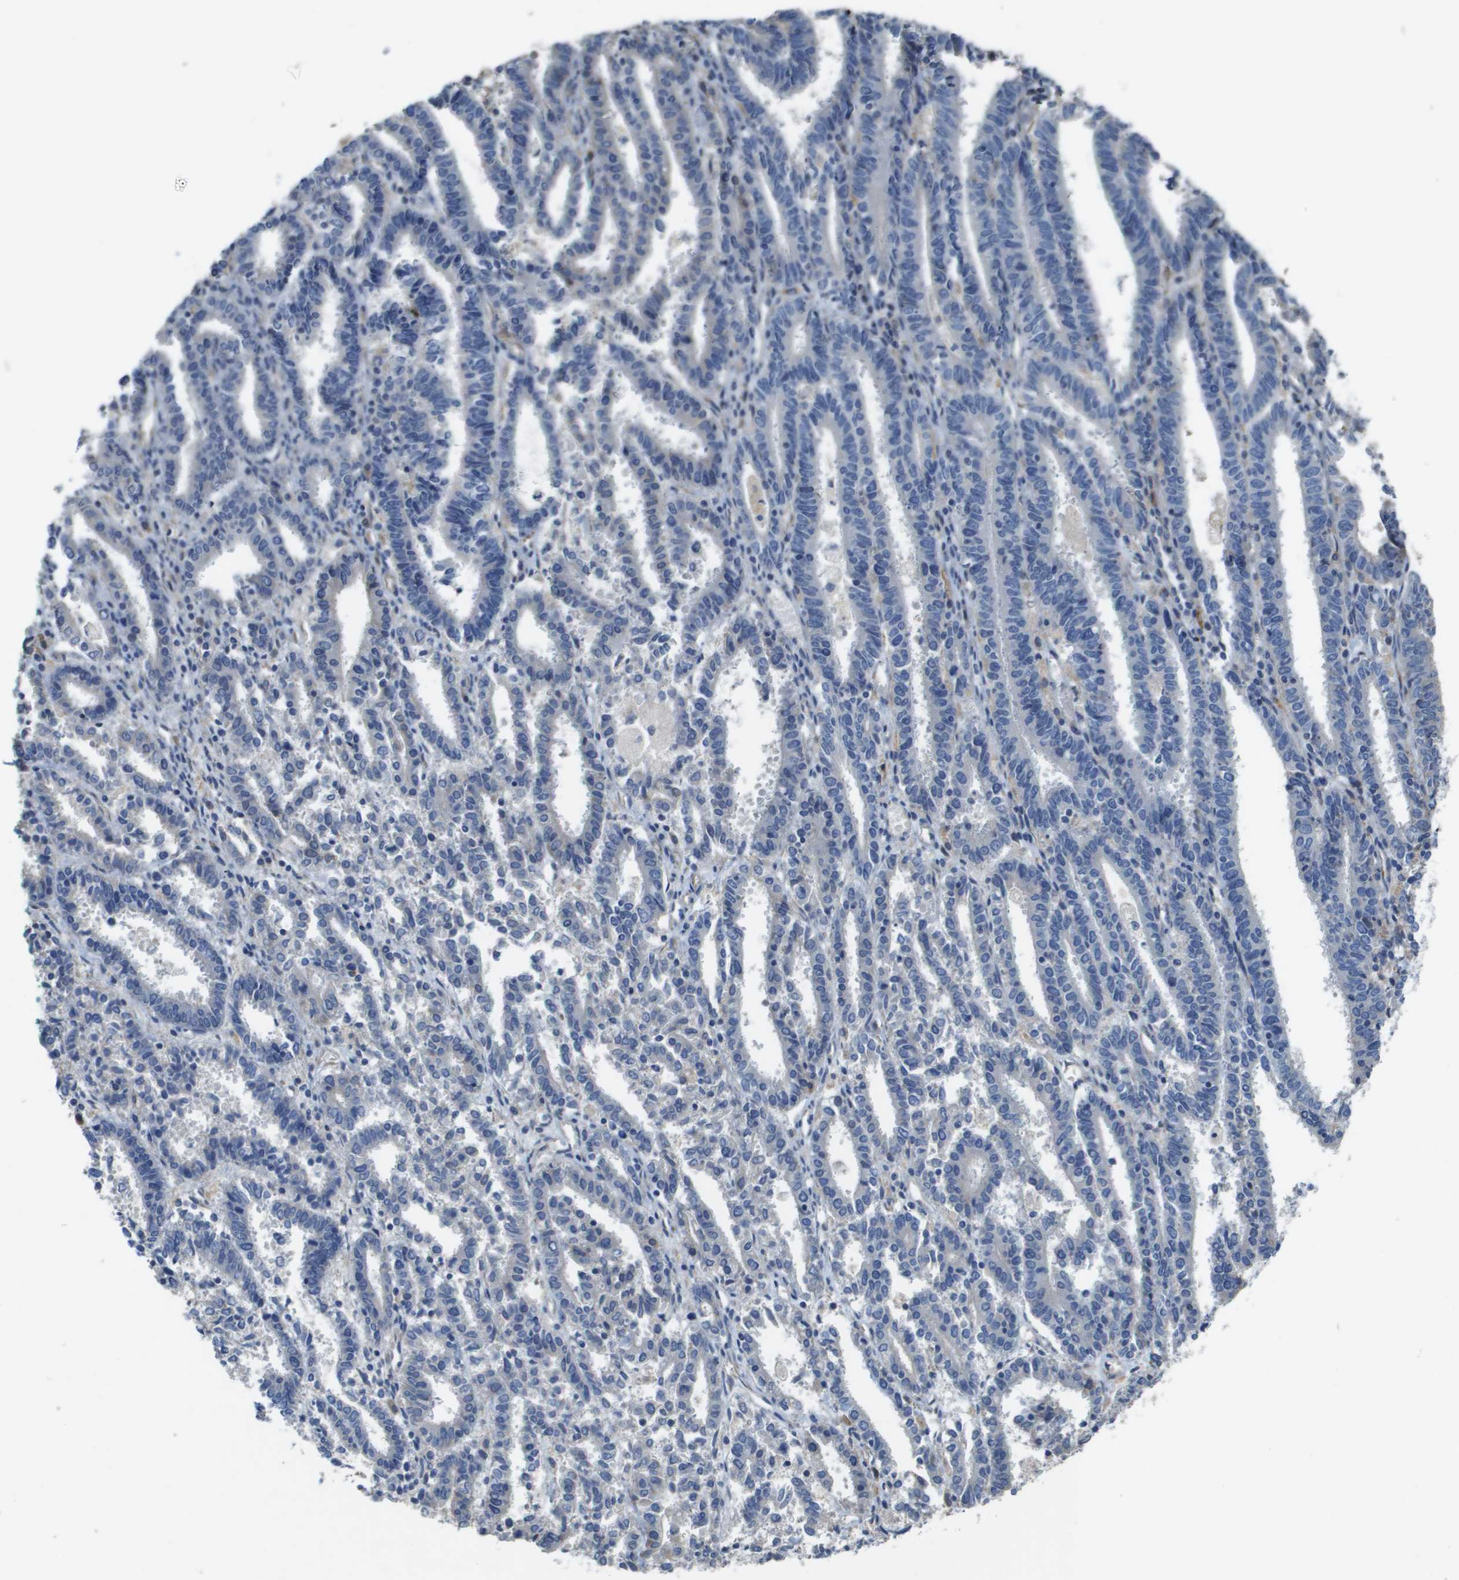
{"staining": {"intensity": "negative", "quantity": "none", "location": "none"}, "tissue": "endometrial cancer", "cell_type": "Tumor cells", "image_type": "cancer", "snomed": [{"axis": "morphology", "description": "Adenocarcinoma, NOS"}, {"axis": "topography", "description": "Uterus"}], "caption": "DAB (3,3'-diaminobenzidine) immunohistochemical staining of human endometrial cancer (adenocarcinoma) demonstrates no significant staining in tumor cells. (DAB (3,3'-diaminobenzidine) immunohistochemistry visualized using brightfield microscopy, high magnification).", "gene": "CASP10", "patient": {"sex": "female", "age": 83}}